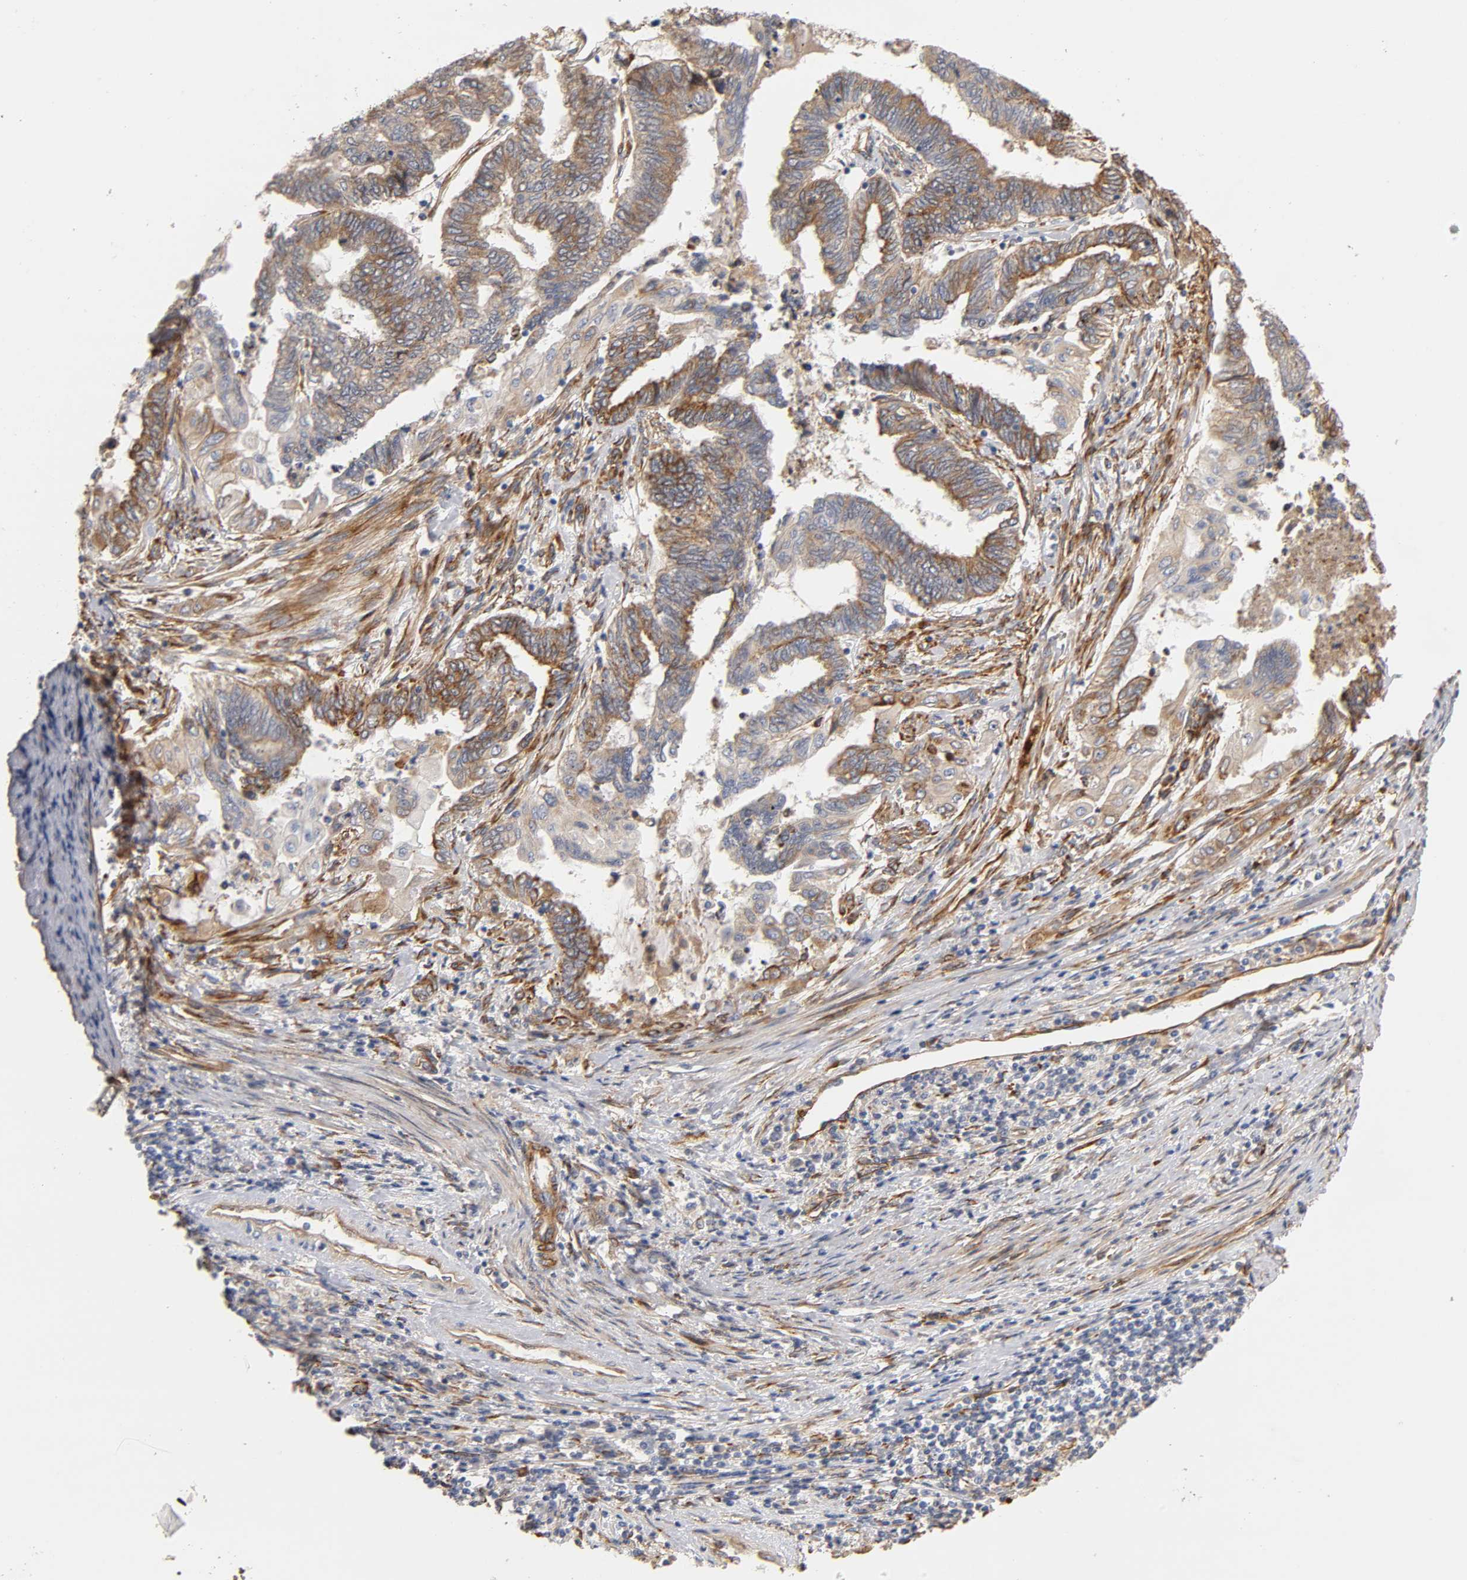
{"staining": {"intensity": "moderate", "quantity": ">75%", "location": "cytoplasmic/membranous"}, "tissue": "endometrial cancer", "cell_type": "Tumor cells", "image_type": "cancer", "snomed": [{"axis": "morphology", "description": "Adenocarcinoma, NOS"}, {"axis": "topography", "description": "Uterus"}, {"axis": "topography", "description": "Endometrium"}], "caption": "Immunohistochemical staining of endometrial adenocarcinoma displays moderate cytoplasmic/membranous protein positivity in about >75% of tumor cells.", "gene": "LAMB1", "patient": {"sex": "female", "age": 70}}